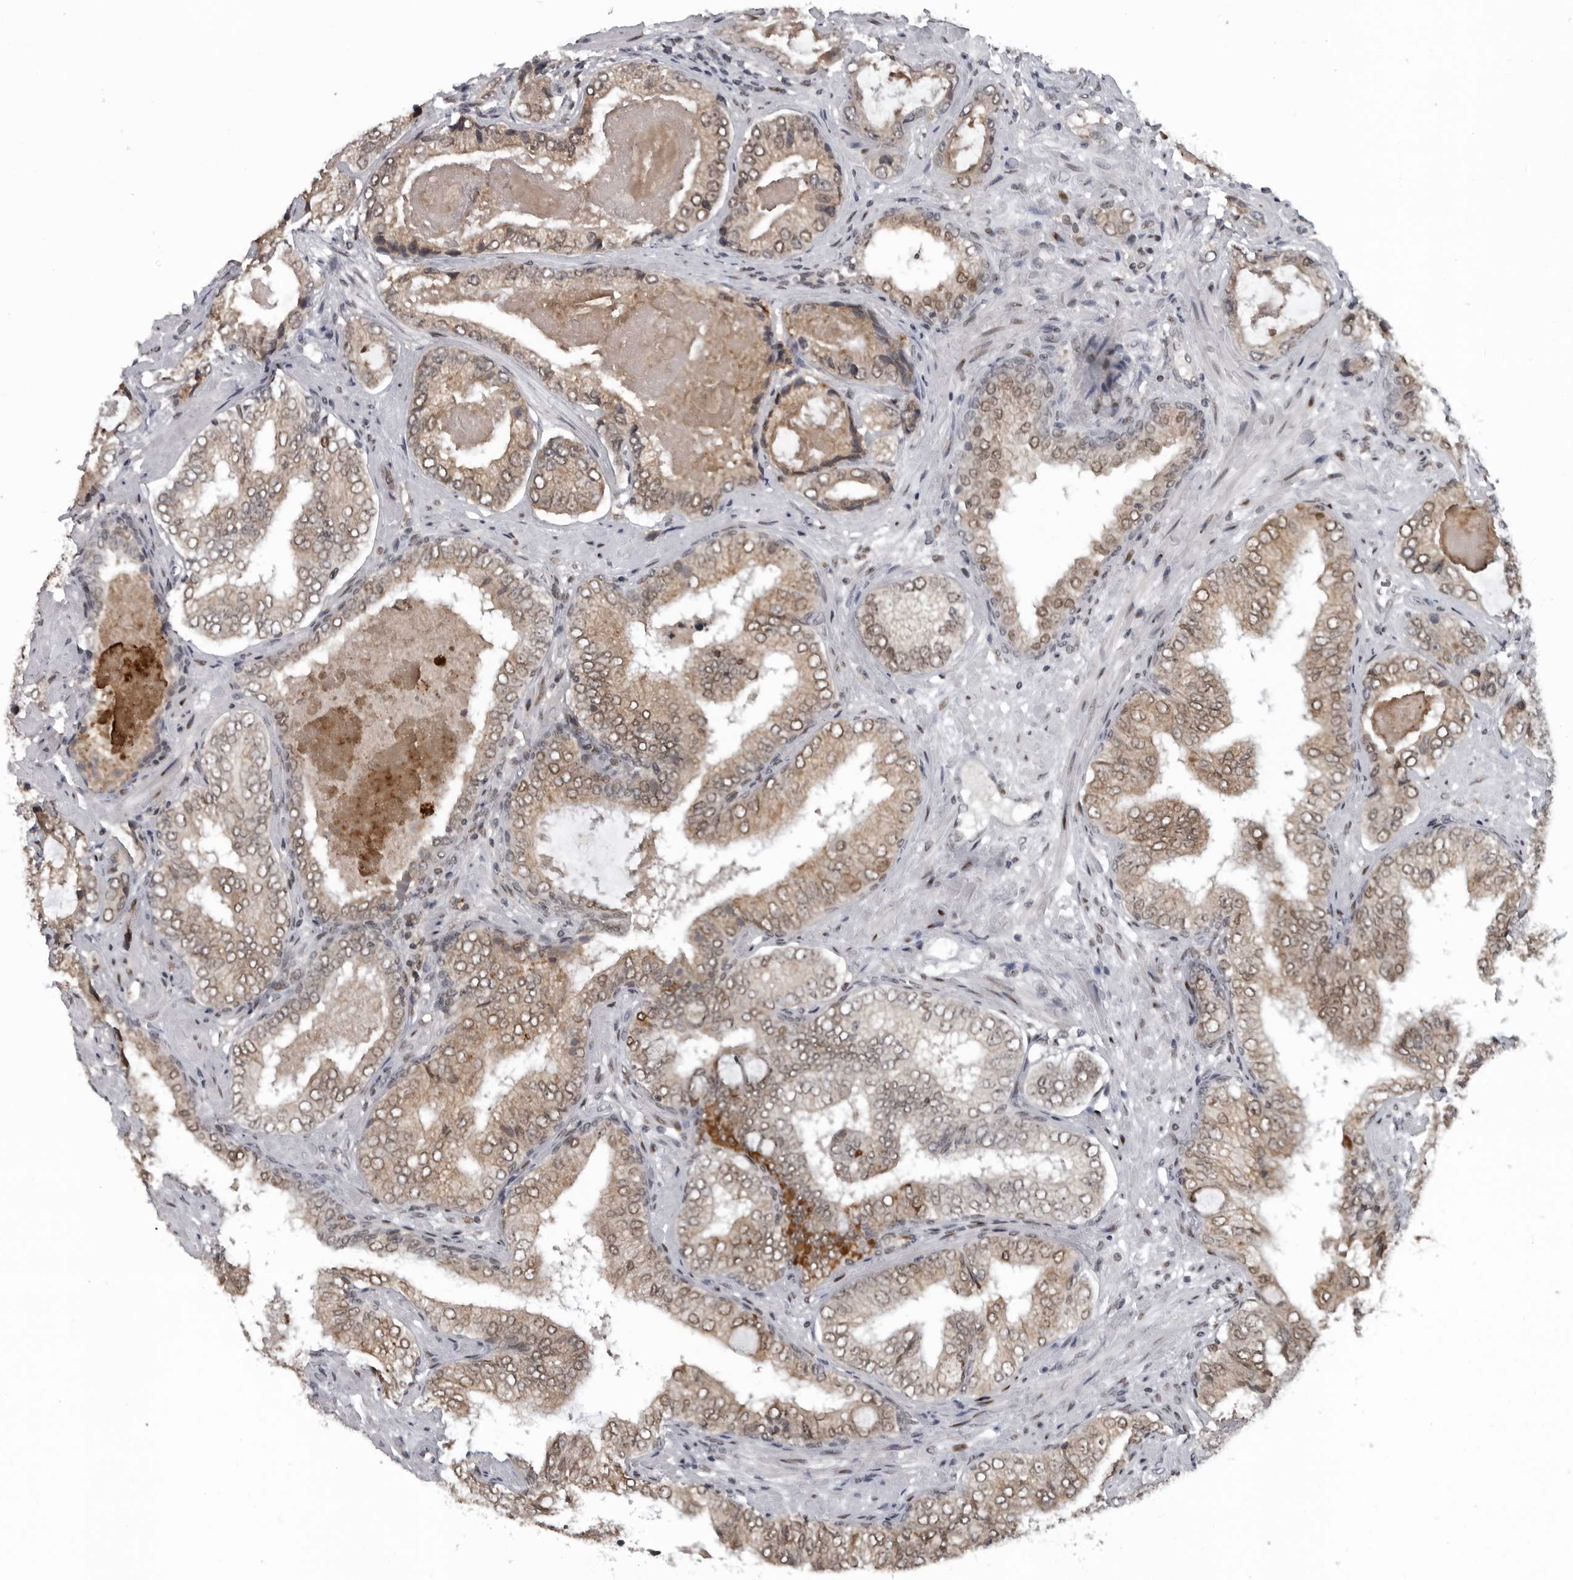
{"staining": {"intensity": "weak", "quantity": ">75%", "location": "cytoplasmic/membranous,nuclear"}, "tissue": "prostate cancer", "cell_type": "Tumor cells", "image_type": "cancer", "snomed": [{"axis": "morphology", "description": "Normal tissue, NOS"}, {"axis": "morphology", "description": "Adenocarcinoma, High grade"}, {"axis": "topography", "description": "Prostate"}, {"axis": "topography", "description": "Peripheral nerve tissue"}], "caption": "Prostate cancer (adenocarcinoma (high-grade)) stained with a brown dye displays weak cytoplasmic/membranous and nuclear positive positivity in about >75% of tumor cells.", "gene": "C8orf58", "patient": {"sex": "male", "age": 59}}